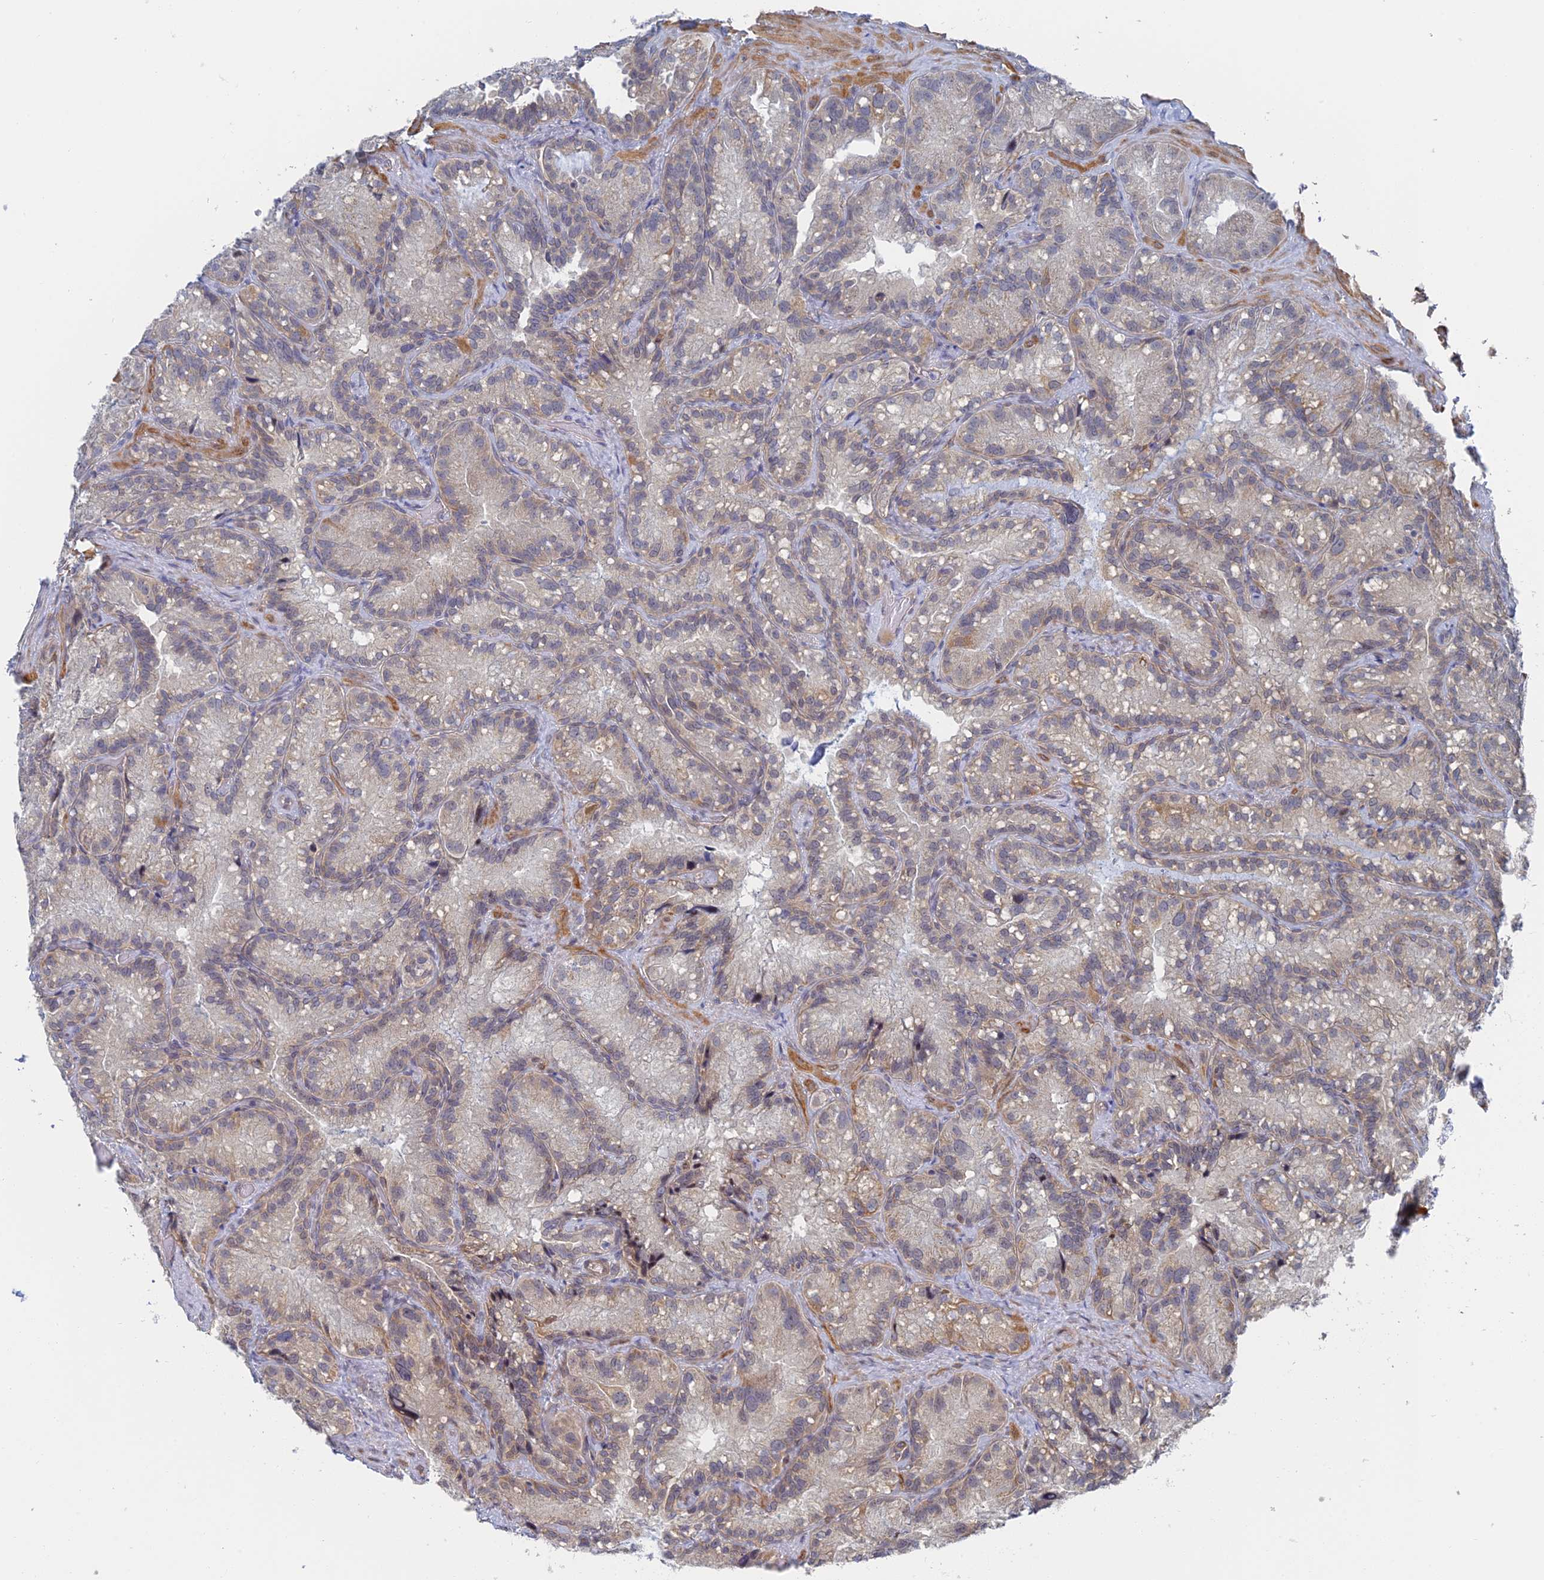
{"staining": {"intensity": "weak", "quantity": "25%-75%", "location": "nuclear"}, "tissue": "seminal vesicle", "cell_type": "Glandular cells", "image_type": "normal", "snomed": [{"axis": "morphology", "description": "Normal tissue, NOS"}, {"axis": "topography", "description": "Prostate"}, {"axis": "topography", "description": "Seminal veicle"}], "caption": "IHC histopathology image of unremarkable human seminal vesicle stained for a protein (brown), which exhibits low levels of weak nuclear expression in about 25%-75% of glandular cells.", "gene": "CFAP92", "patient": {"sex": "male", "age": 68}}